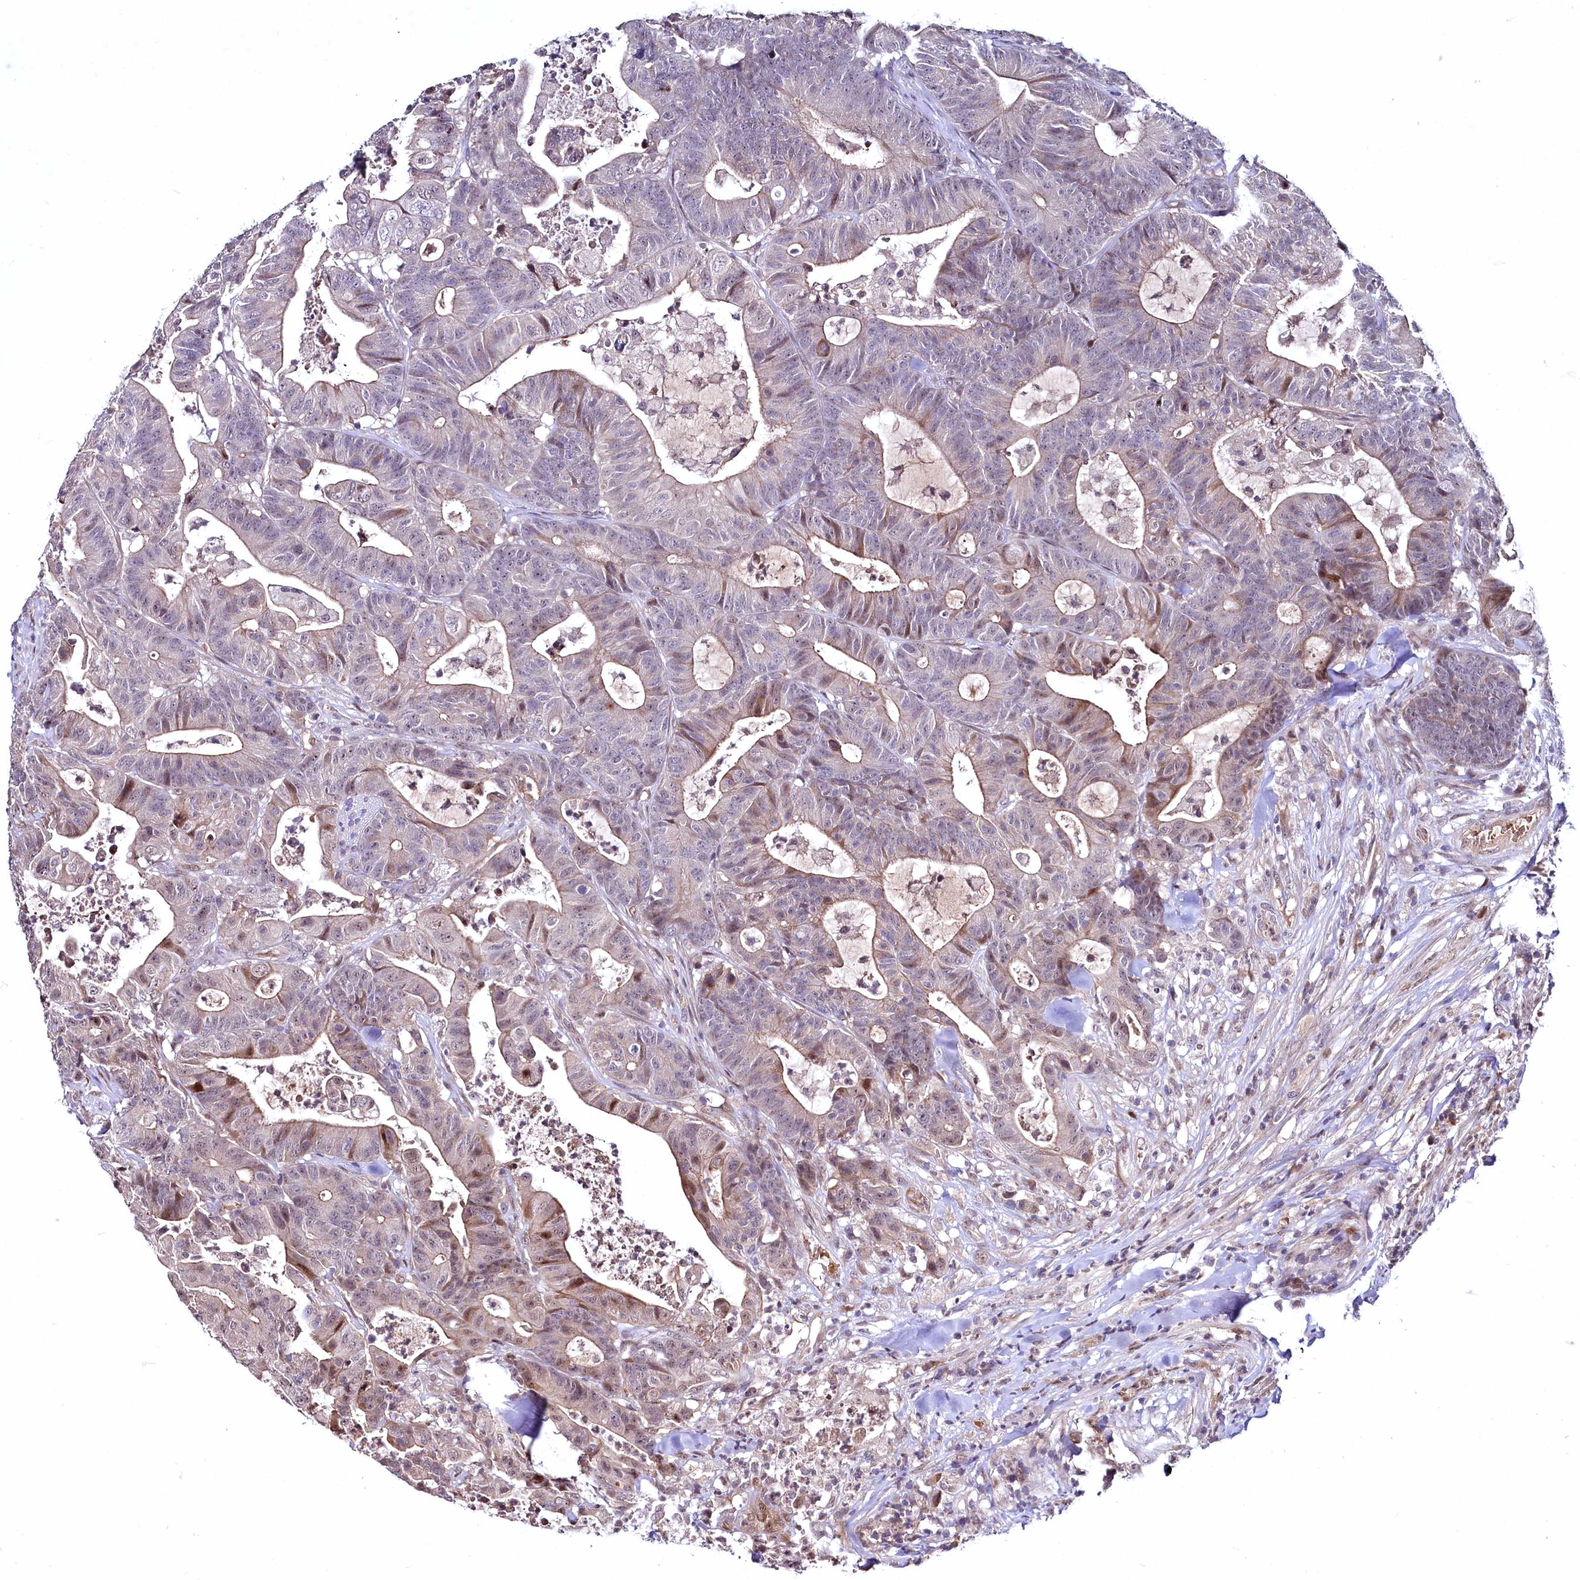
{"staining": {"intensity": "moderate", "quantity": "<25%", "location": "cytoplasmic/membranous,nuclear"}, "tissue": "colorectal cancer", "cell_type": "Tumor cells", "image_type": "cancer", "snomed": [{"axis": "morphology", "description": "Adenocarcinoma, NOS"}, {"axis": "topography", "description": "Colon"}], "caption": "Colorectal cancer stained with a brown dye reveals moderate cytoplasmic/membranous and nuclear positive expression in about <25% of tumor cells.", "gene": "N4BP2L1", "patient": {"sex": "female", "age": 84}}